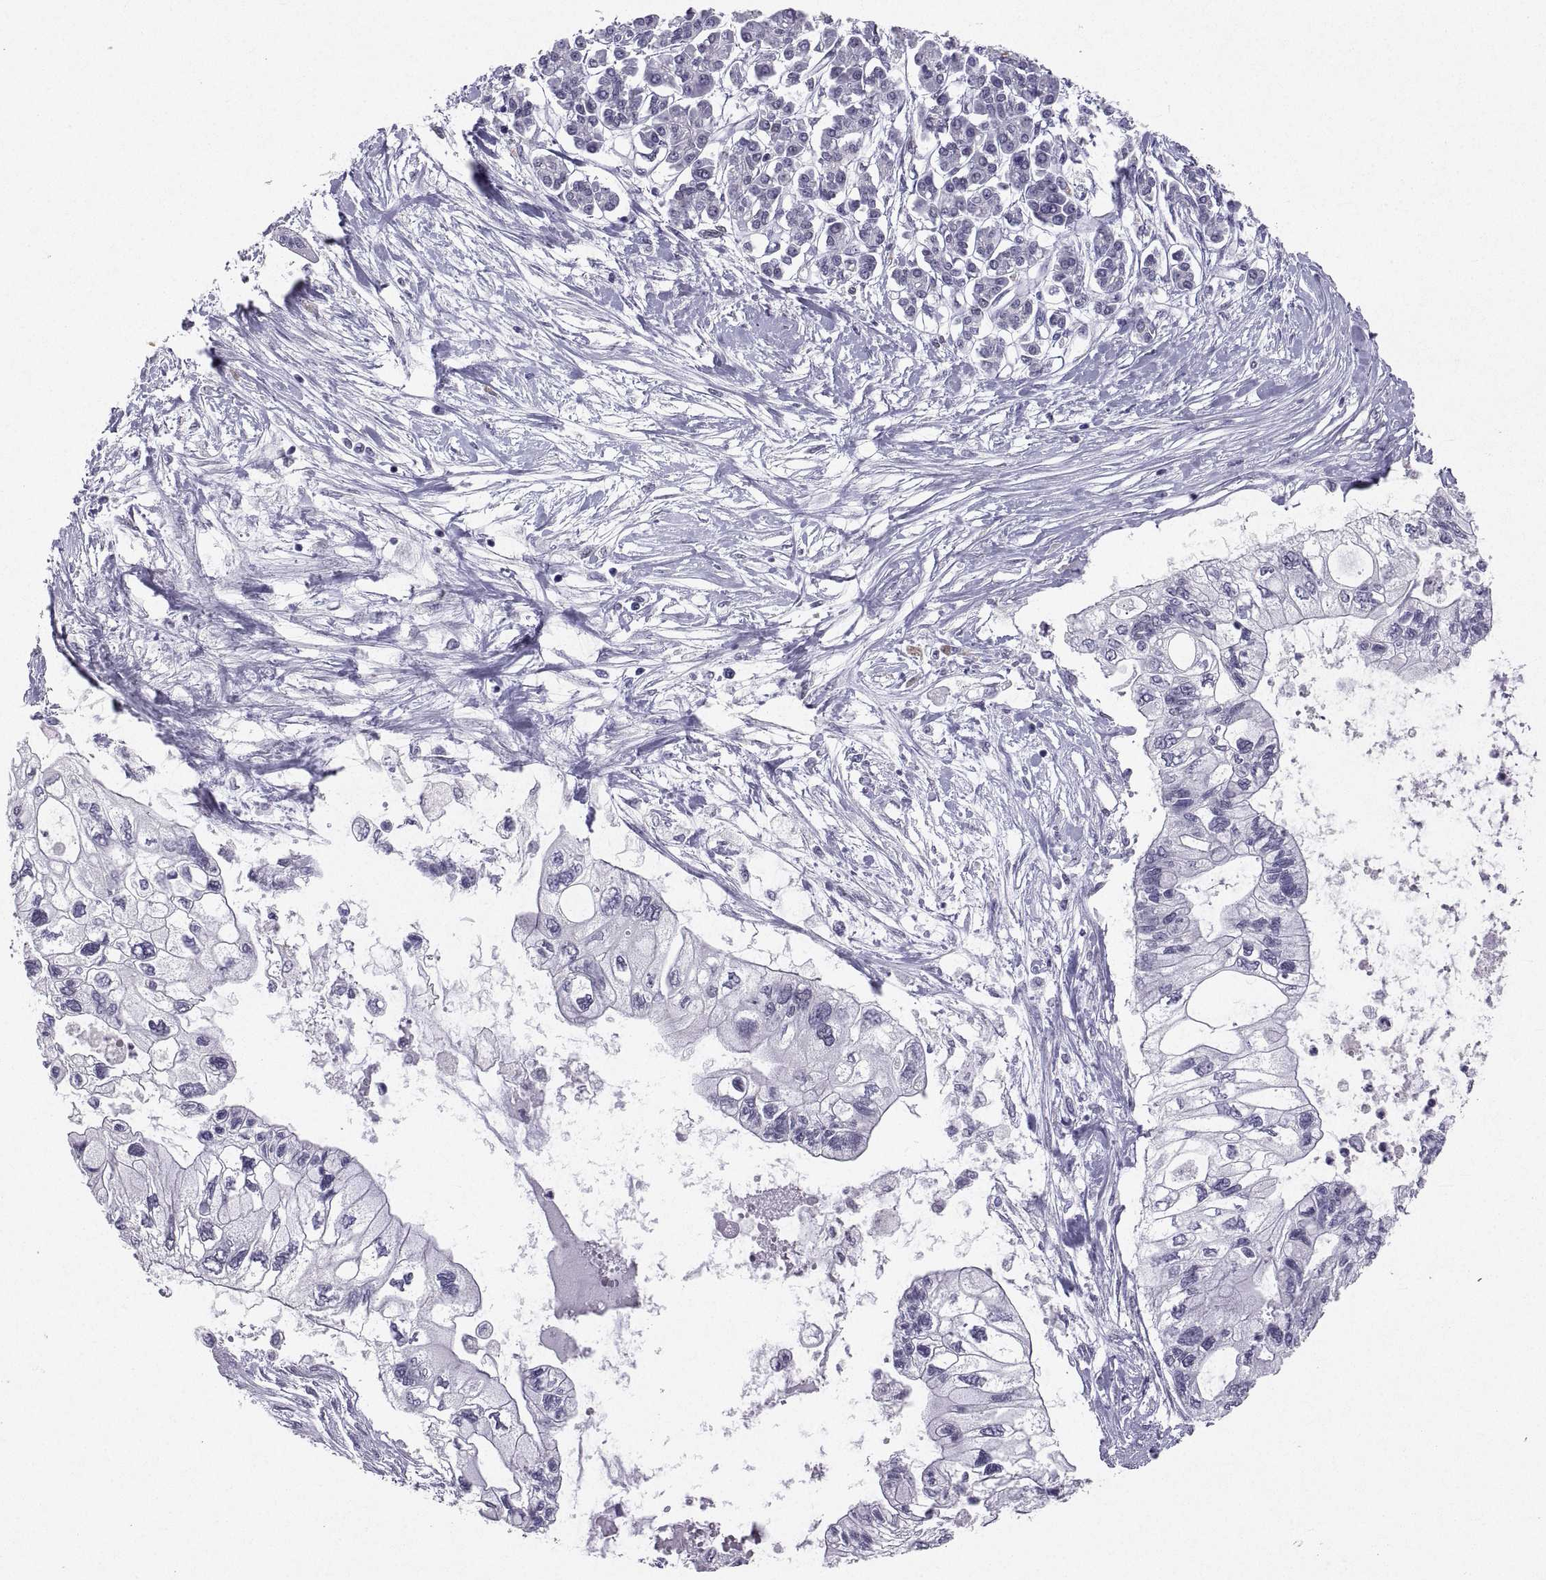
{"staining": {"intensity": "negative", "quantity": "none", "location": "none"}, "tissue": "pancreatic cancer", "cell_type": "Tumor cells", "image_type": "cancer", "snomed": [{"axis": "morphology", "description": "Adenocarcinoma, NOS"}, {"axis": "topography", "description": "Pancreas"}], "caption": "Immunohistochemical staining of adenocarcinoma (pancreatic) shows no significant positivity in tumor cells.", "gene": "SOX21", "patient": {"sex": "female", "age": 77}}